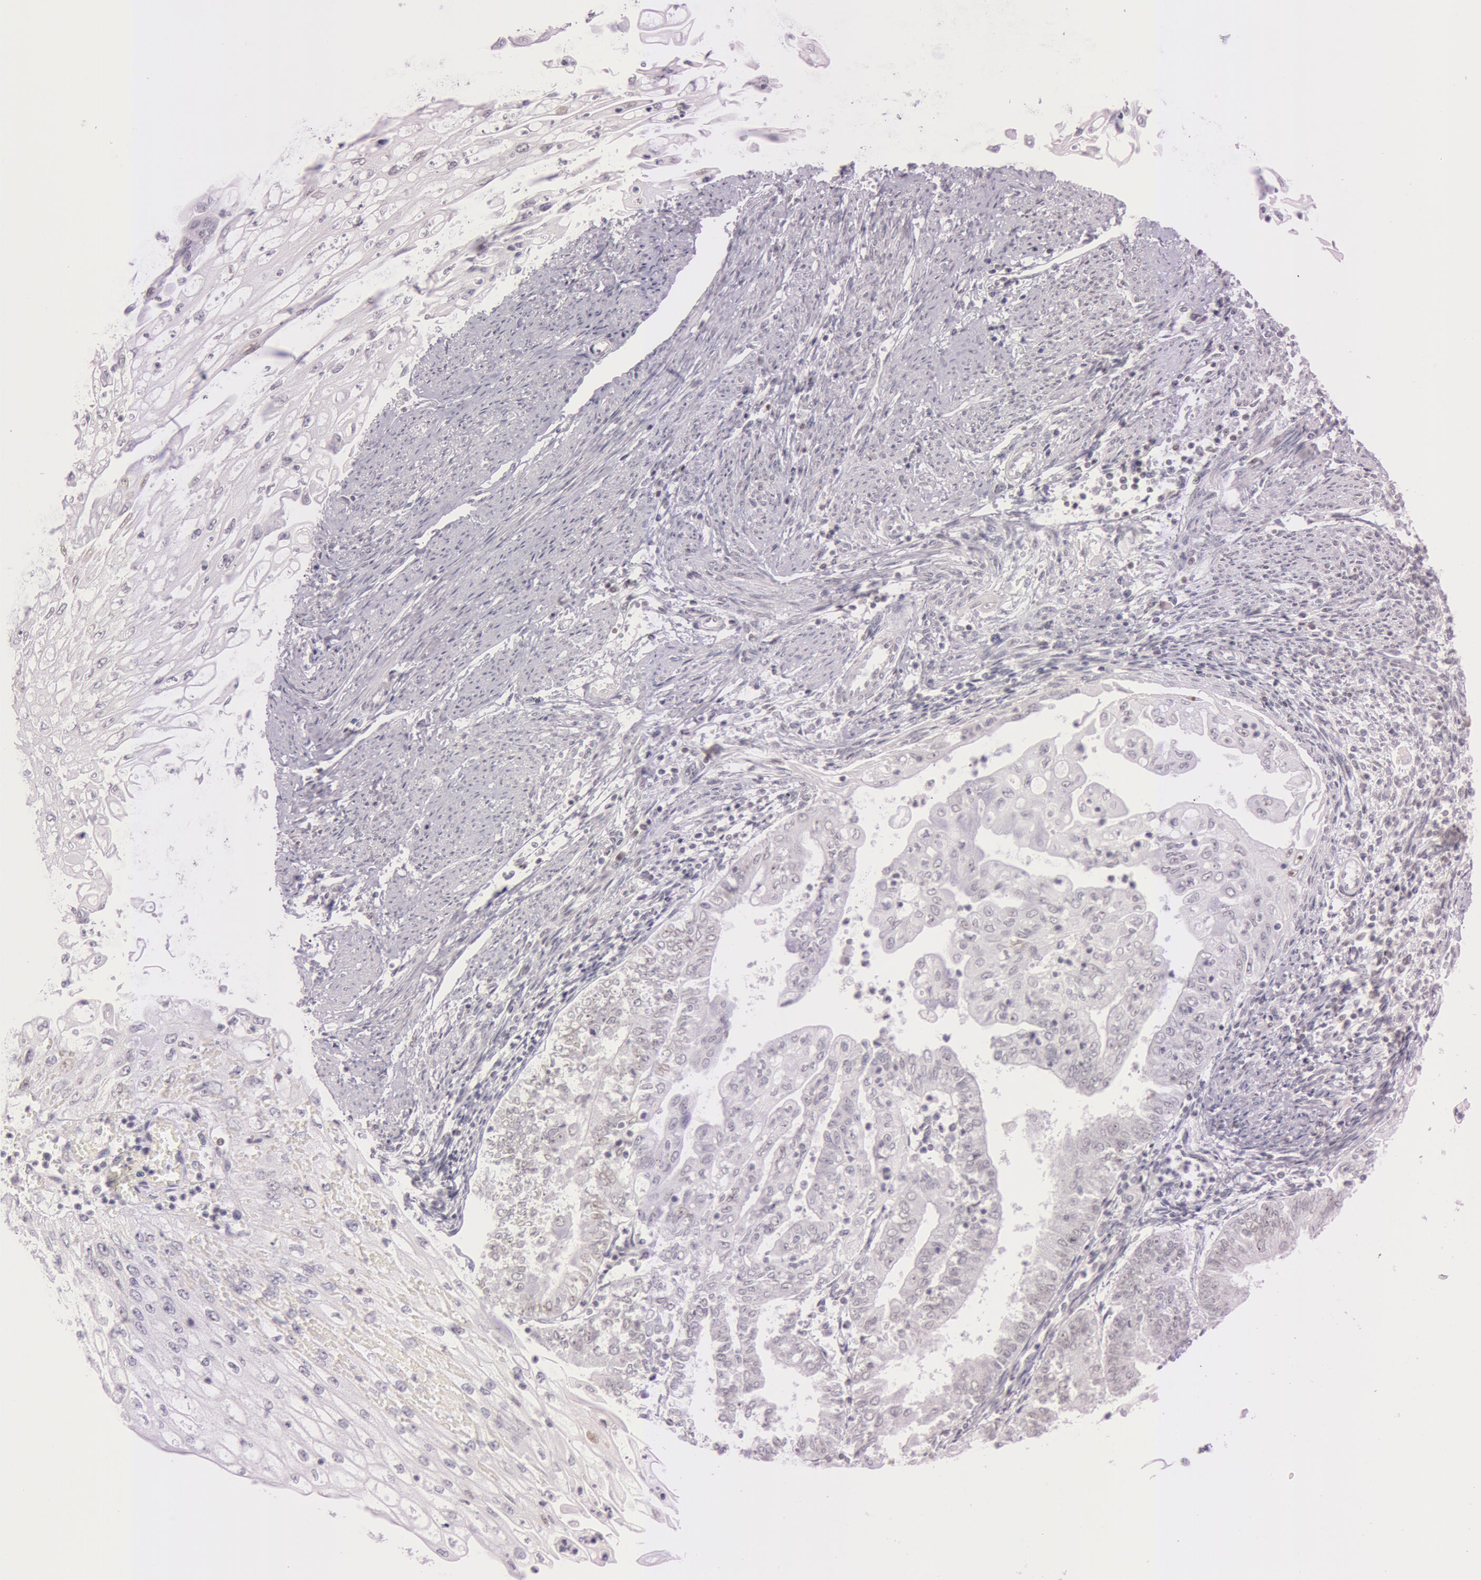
{"staining": {"intensity": "negative", "quantity": "none", "location": "none"}, "tissue": "endometrial cancer", "cell_type": "Tumor cells", "image_type": "cancer", "snomed": [{"axis": "morphology", "description": "Adenocarcinoma, NOS"}, {"axis": "topography", "description": "Endometrium"}], "caption": "High magnification brightfield microscopy of endometrial cancer stained with DAB (3,3'-diaminobenzidine) (brown) and counterstained with hematoxylin (blue): tumor cells show no significant expression.", "gene": "FBL", "patient": {"sex": "female", "age": 75}}